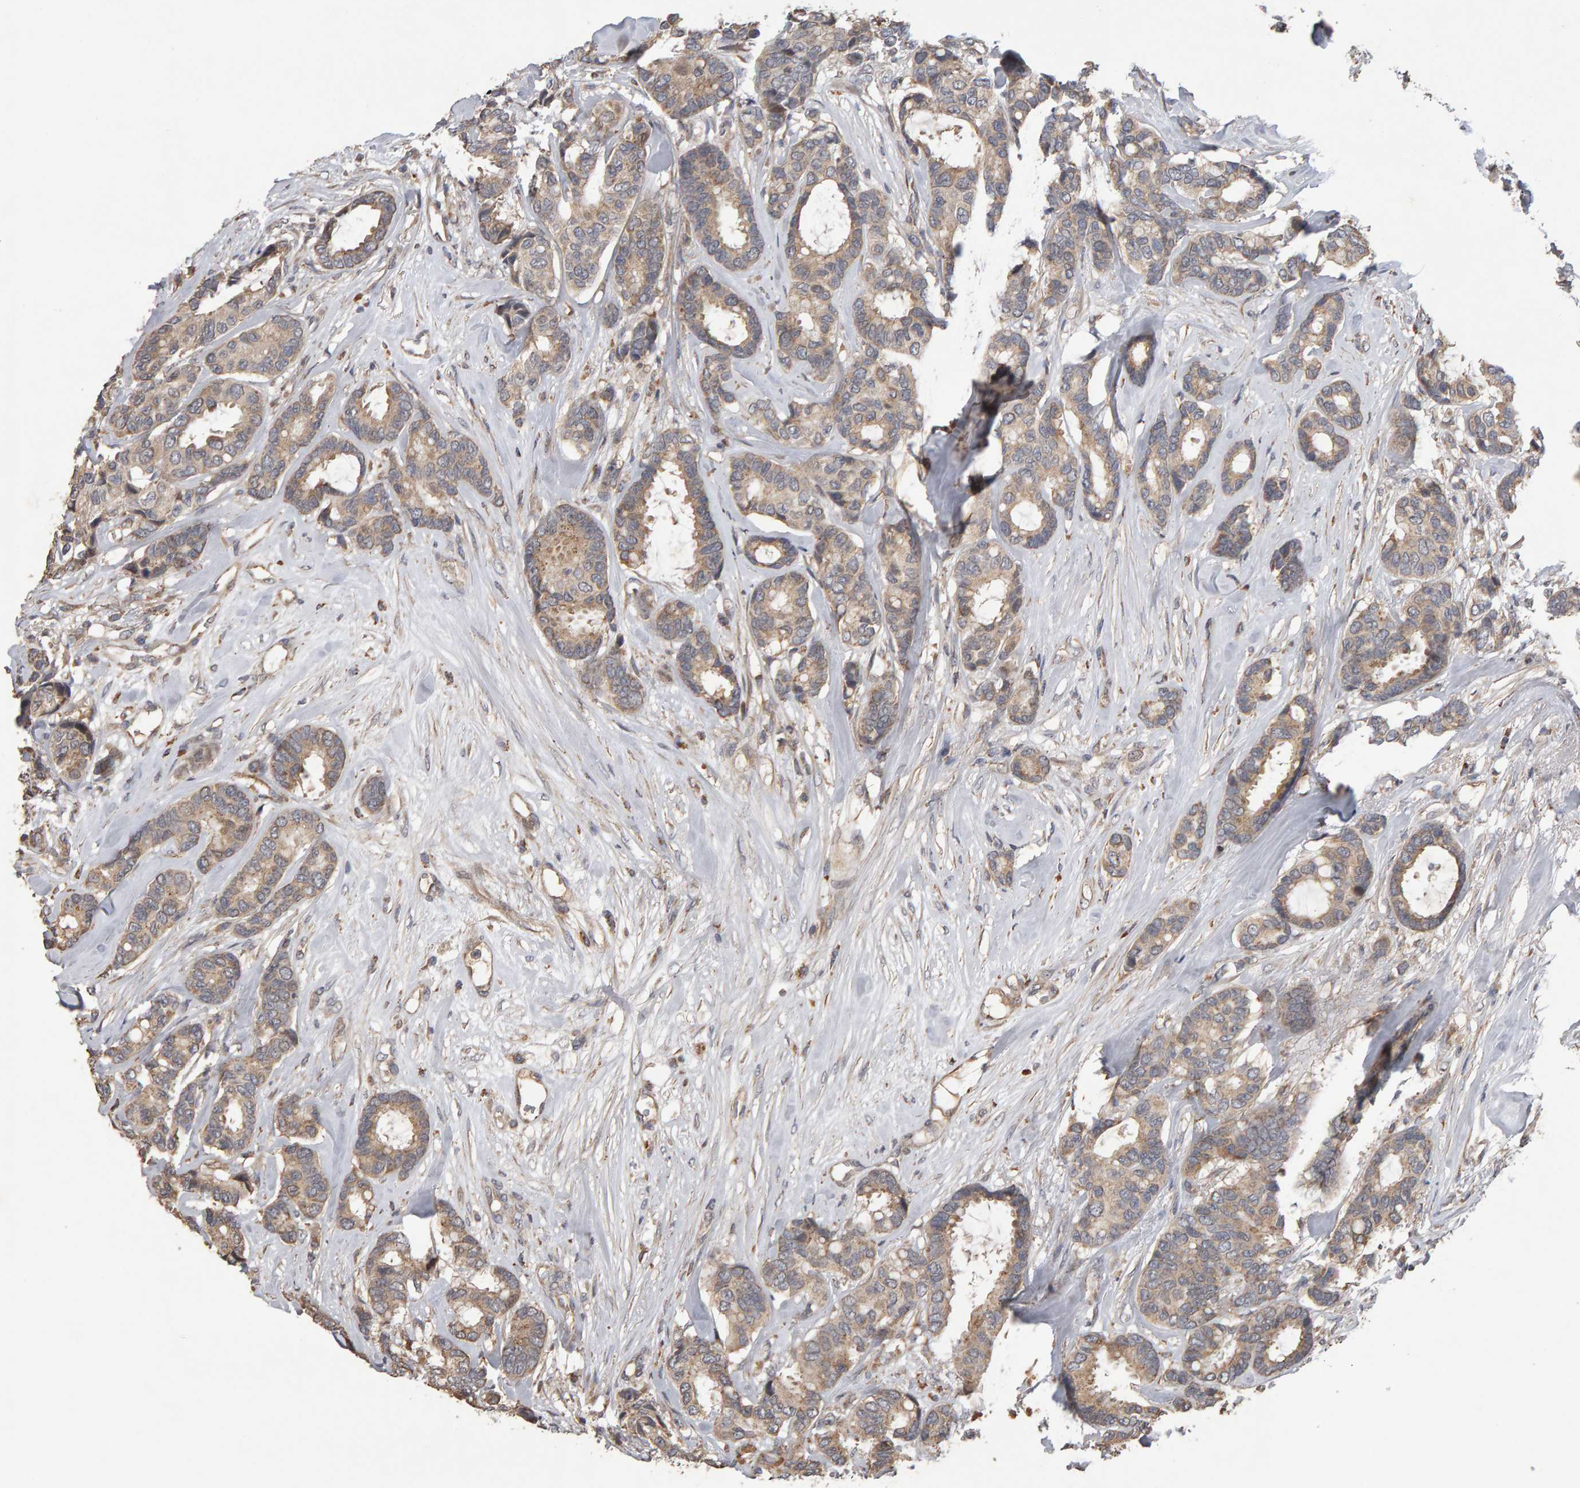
{"staining": {"intensity": "weak", "quantity": ">75%", "location": "cytoplasmic/membranous"}, "tissue": "breast cancer", "cell_type": "Tumor cells", "image_type": "cancer", "snomed": [{"axis": "morphology", "description": "Duct carcinoma"}, {"axis": "topography", "description": "Breast"}], "caption": "Tumor cells reveal low levels of weak cytoplasmic/membranous expression in approximately >75% of cells in breast cancer (infiltrating ductal carcinoma).", "gene": "COASY", "patient": {"sex": "female", "age": 87}}